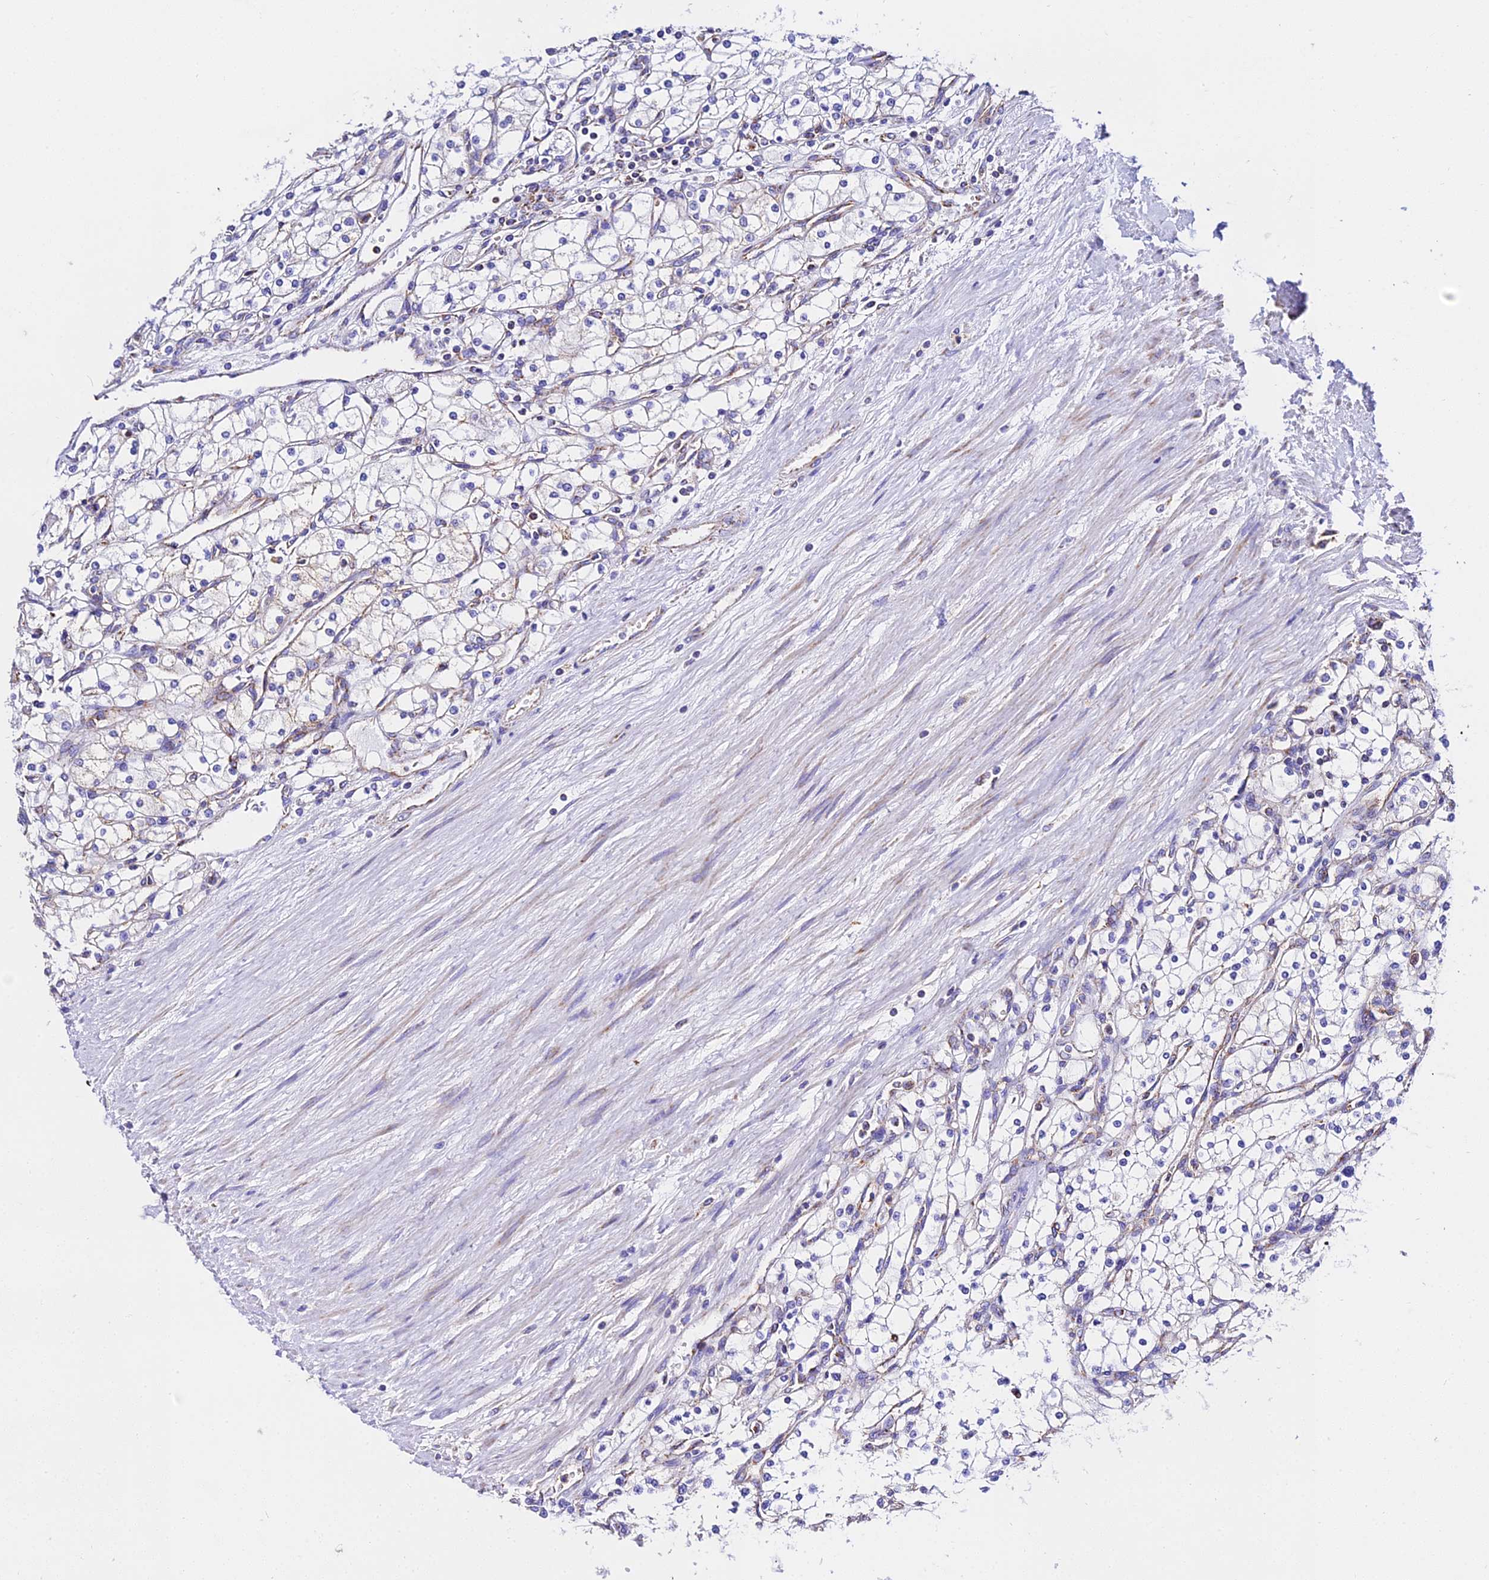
{"staining": {"intensity": "negative", "quantity": "none", "location": "none"}, "tissue": "renal cancer", "cell_type": "Tumor cells", "image_type": "cancer", "snomed": [{"axis": "morphology", "description": "Adenocarcinoma, NOS"}, {"axis": "topography", "description": "Kidney"}], "caption": "Micrograph shows no protein staining in tumor cells of adenocarcinoma (renal) tissue.", "gene": "ZNF573", "patient": {"sex": "male", "age": 80}}